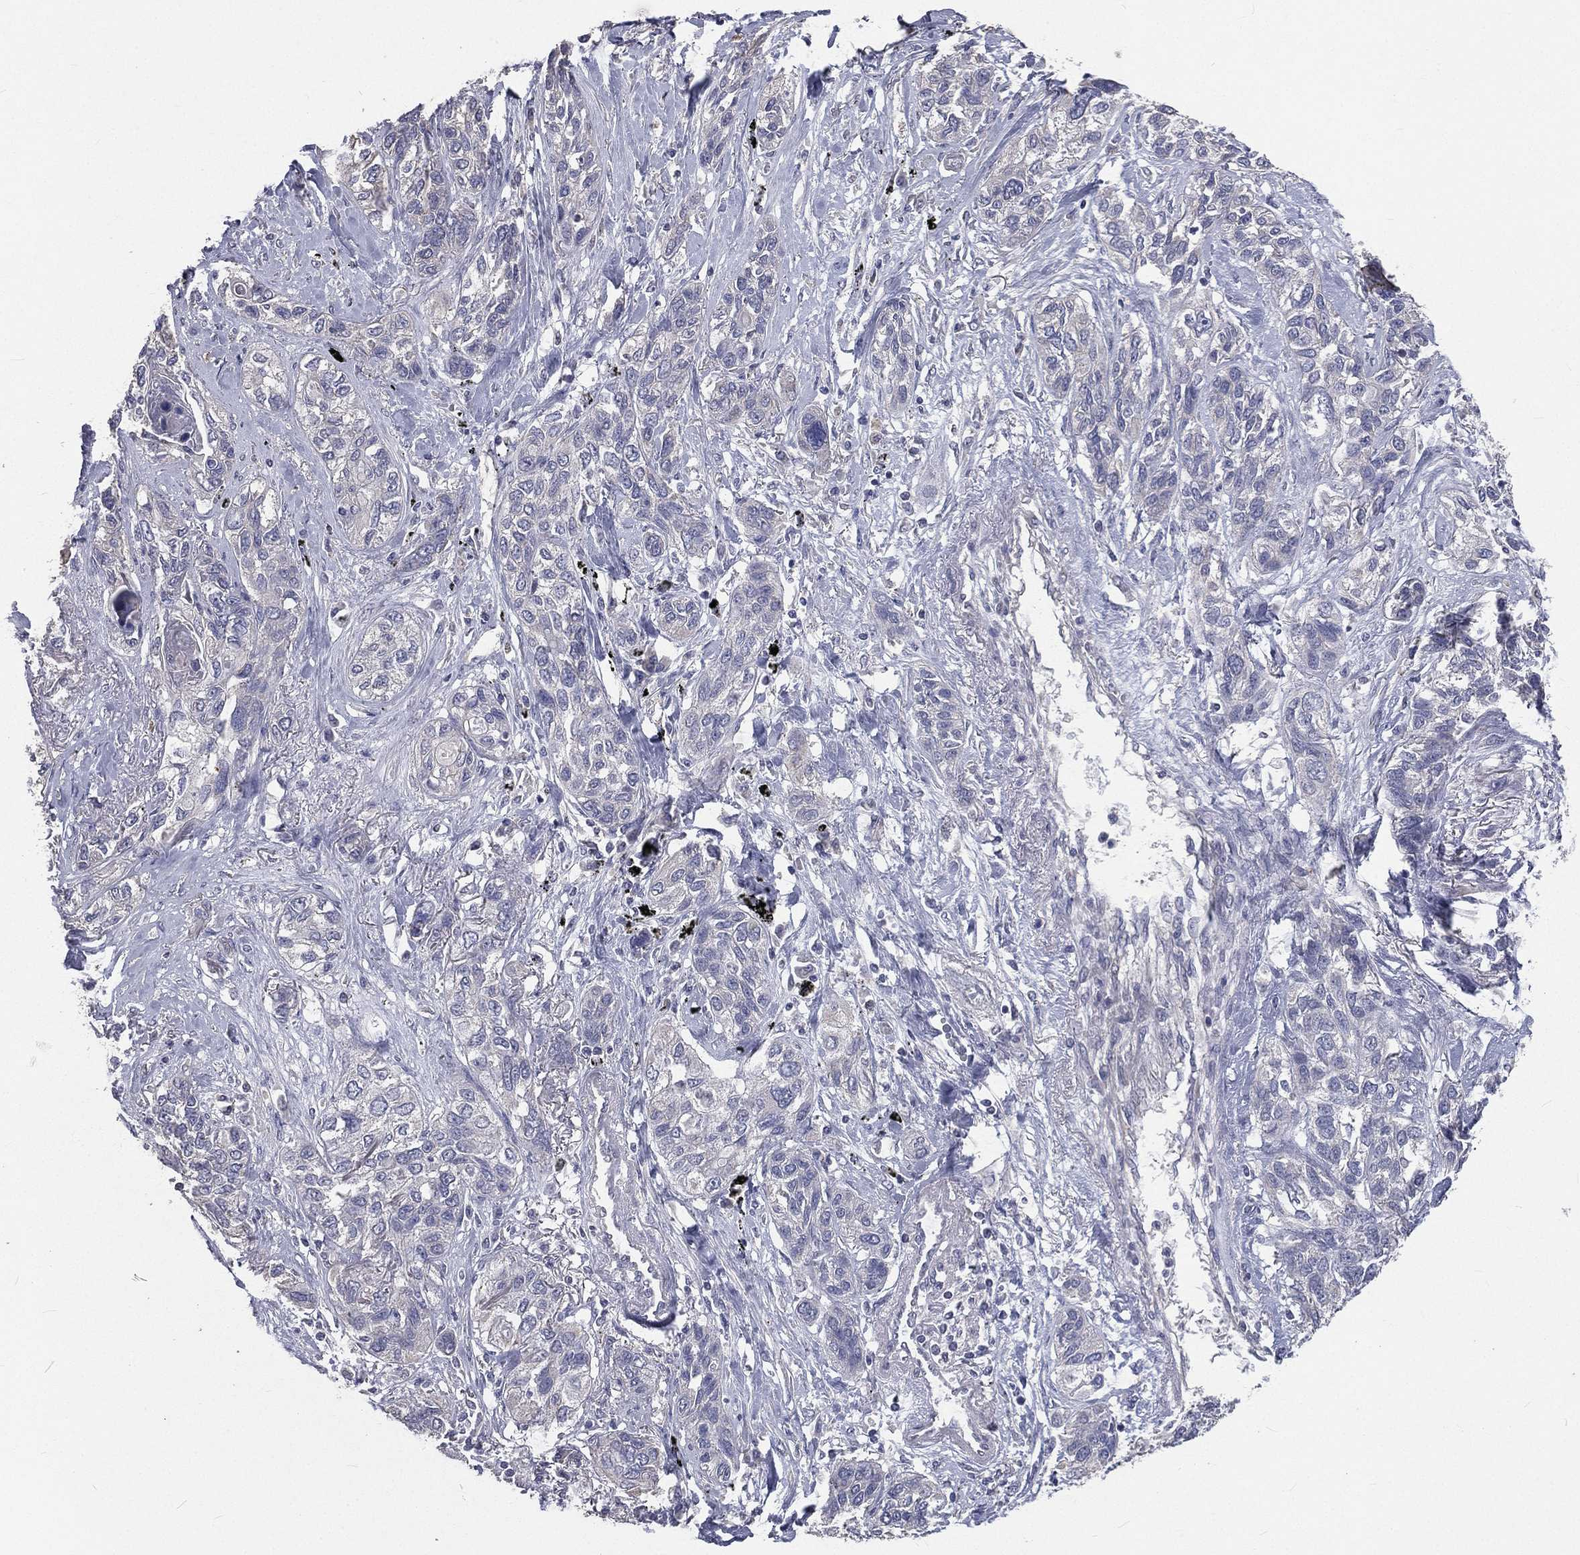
{"staining": {"intensity": "negative", "quantity": "none", "location": "none"}, "tissue": "lung cancer", "cell_type": "Tumor cells", "image_type": "cancer", "snomed": [{"axis": "morphology", "description": "Squamous cell carcinoma, NOS"}, {"axis": "topography", "description": "Lung"}], "caption": "IHC of squamous cell carcinoma (lung) displays no expression in tumor cells. (DAB IHC with hematoxylin counter stain).", "gene": "CROCC", "patient": {"sex": "female", "age": 70}}